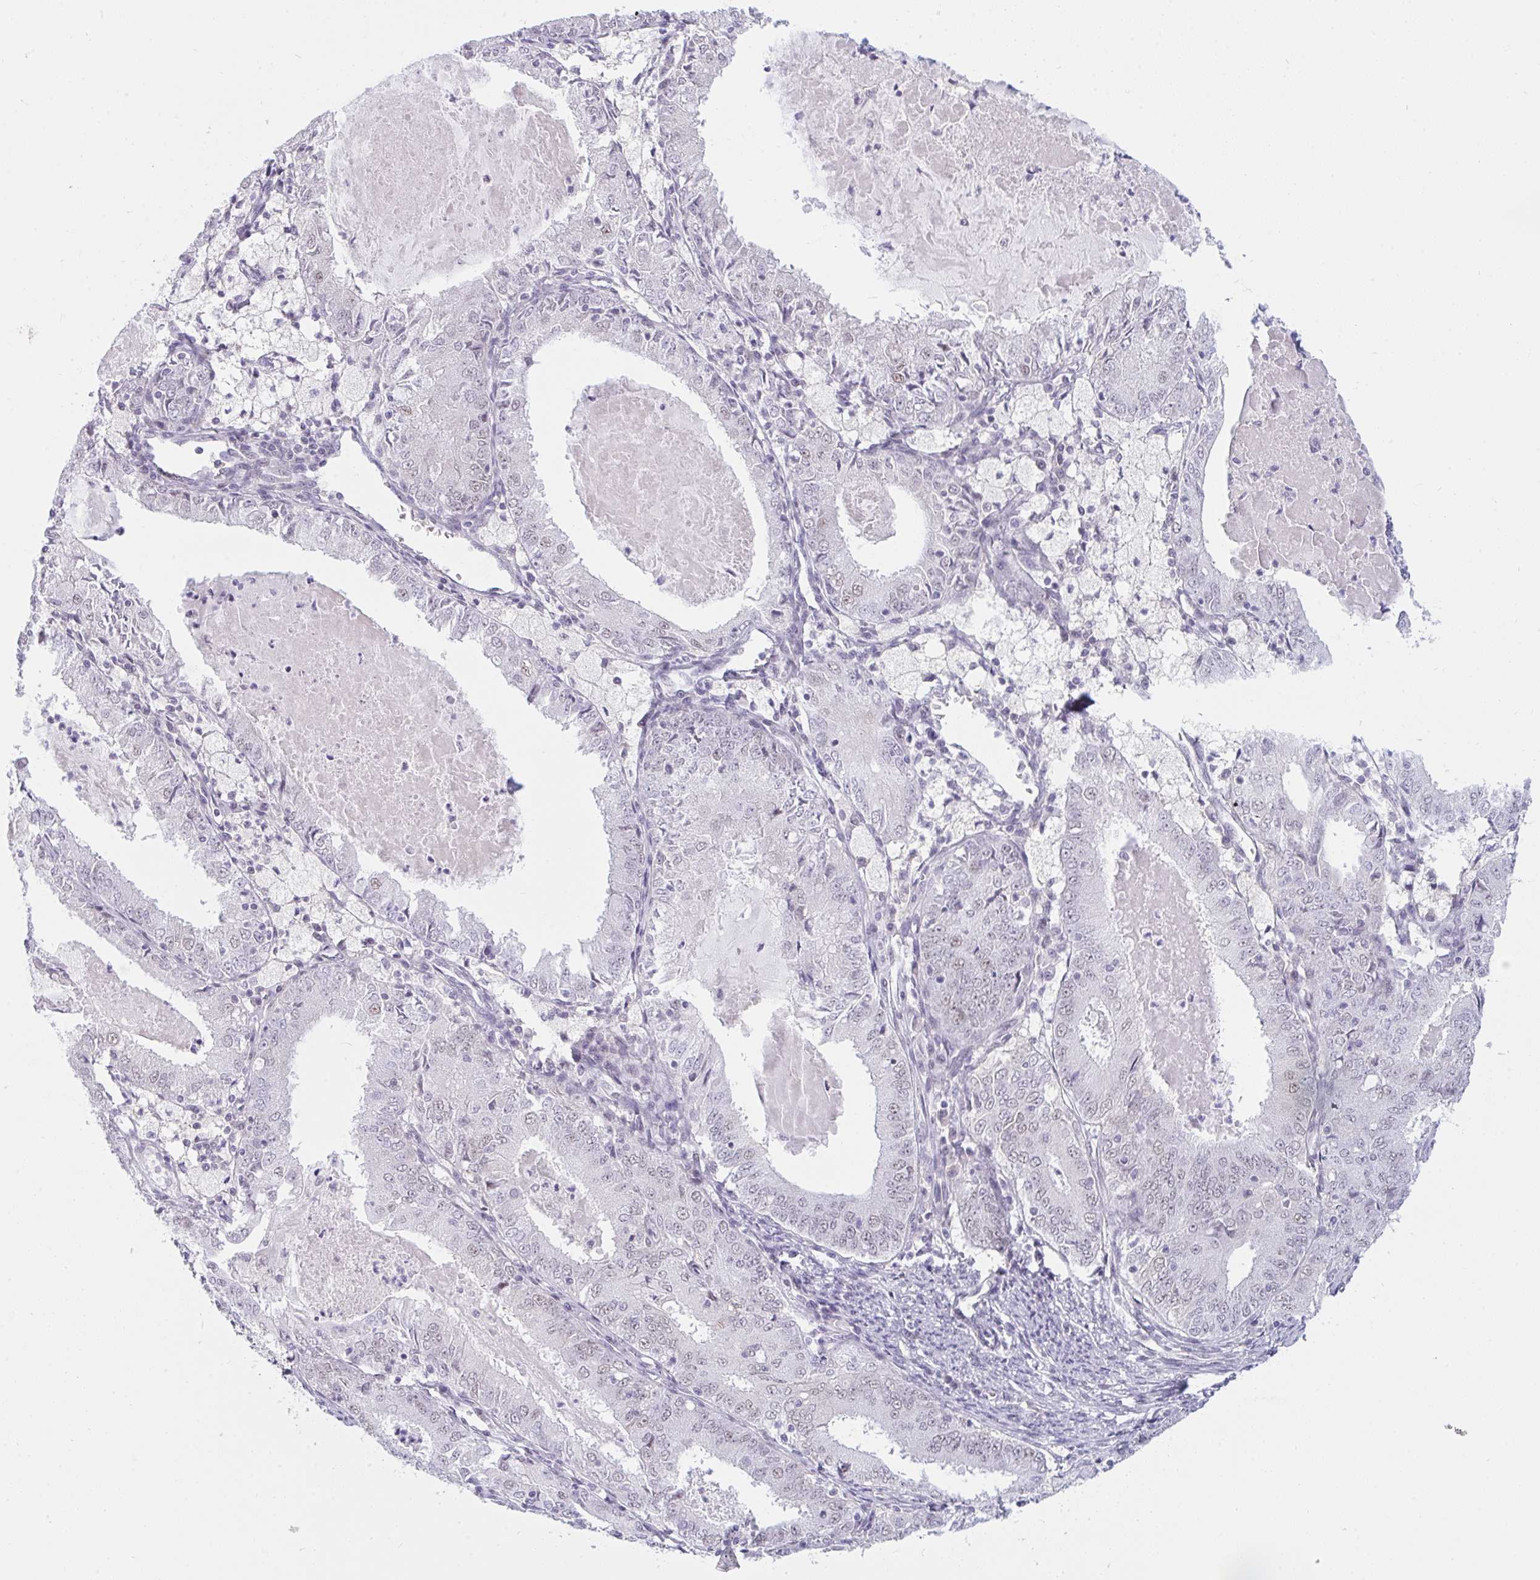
{"staining": {"intensity": "weak", "quantity": "<25%", "location": "nuclear"}, "tissue": "endometrial cancer", "cell_type": "Tumor cells", "image_type": "cancer", "snomed": [{"axis": "morphology", "description": "Adenocarcinoma, NOS"}, {"axis": "topography", "description": "Endometrium"}], "caption": "The photomicrograph demonstrates no staining of tumor cells in endometrial cancer.", "gene": "DSCAML1", "patient": {"sex": "female", "age": 57}}